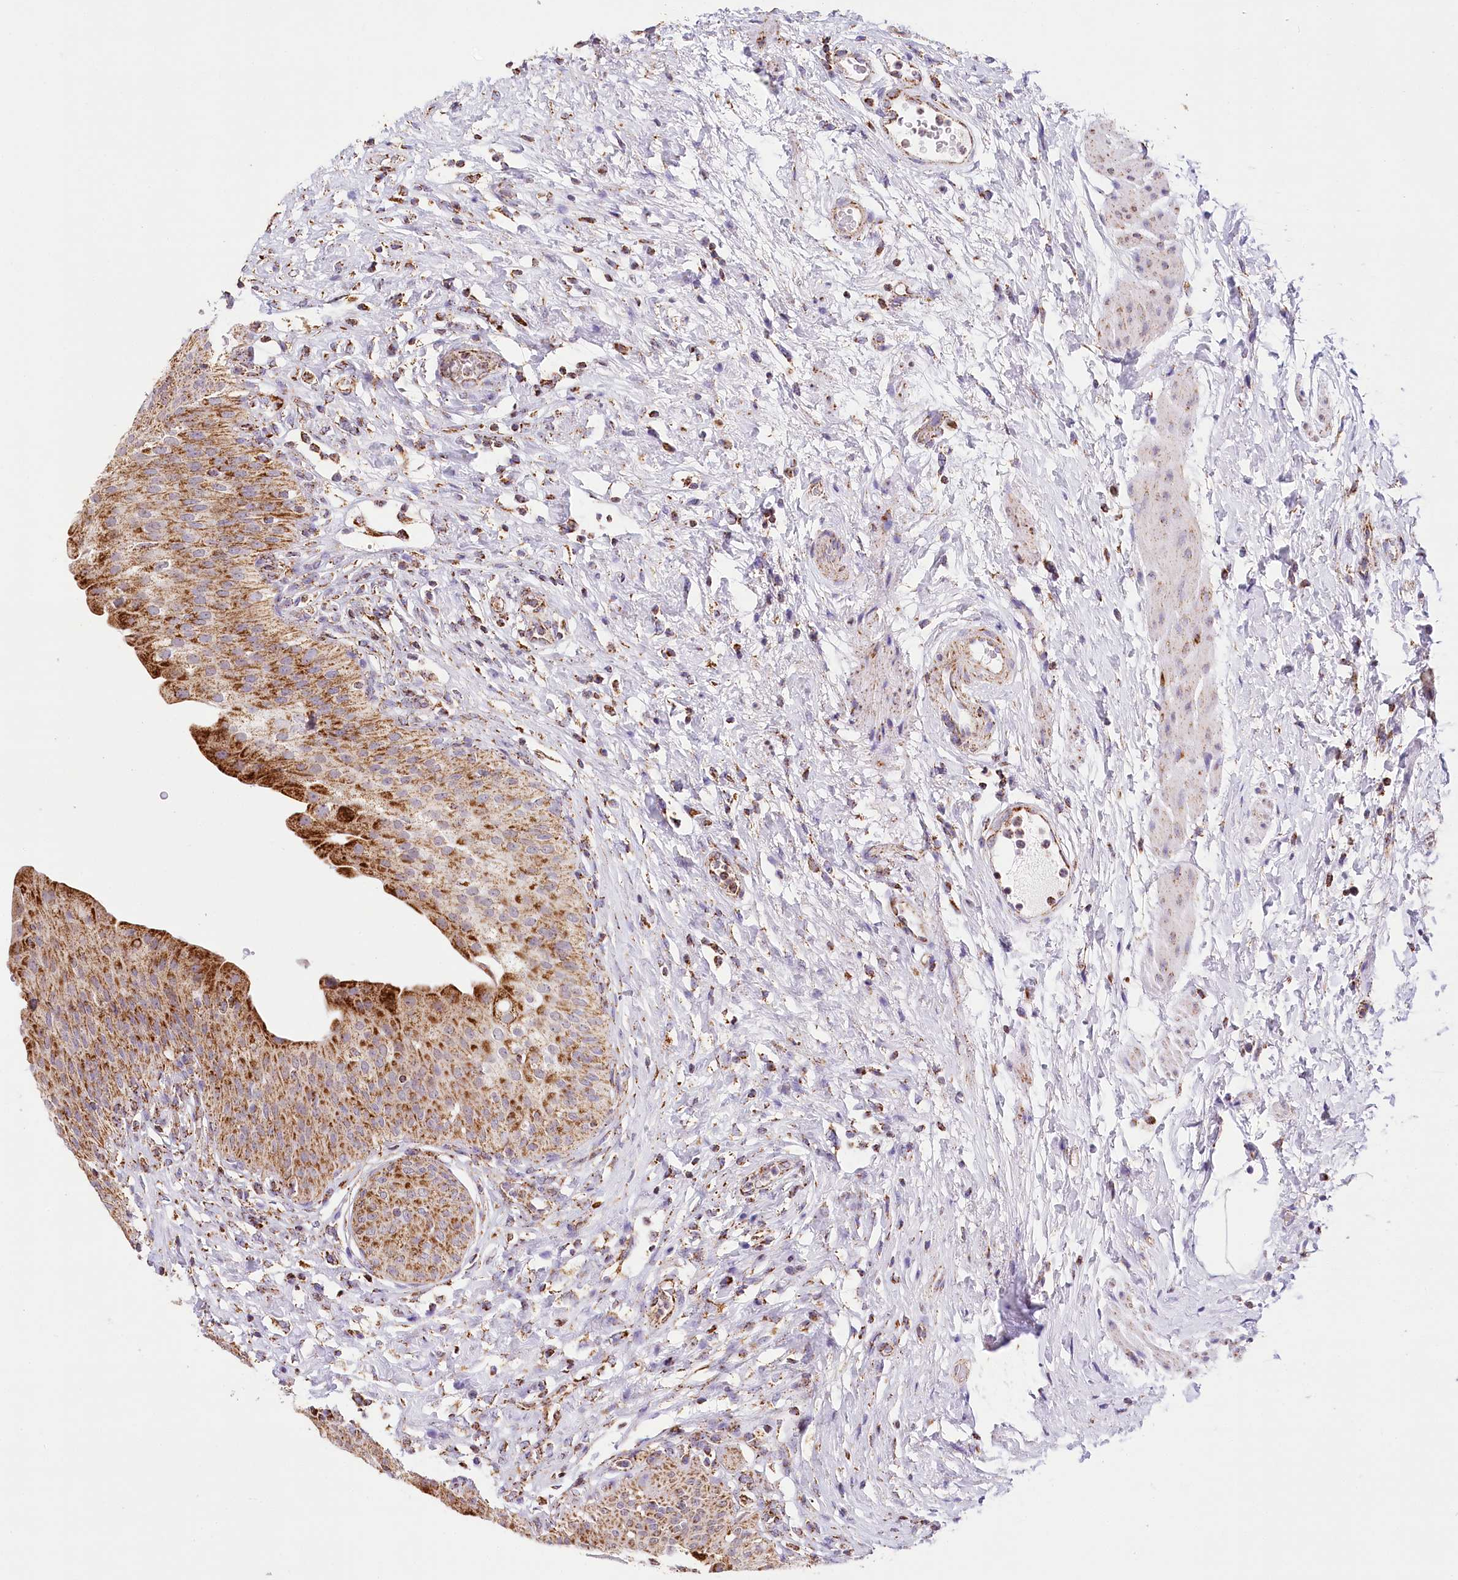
{"staining": {"intensity": "strong", "quantity": ">75%", "location": "cytoplasmic/membranous"}, "tissue": "urinary bladder", "cell_type": "Urothelial cells", "image_type": "normal", "snomed": [{"axis": "morphology", "description": "Normal tissue, NOS"}, {"axis": "morphology", "description": "Urothelial carcinoma, High grade"}, {"axis": "topography", "description": "Urinary bladder"}], "caption": "The histopathology image shows immunohistochemical staining of normal urinary bladder. There is strong cytoplasmic/membranous expression is present in approximately >75% of urothelial cells.", "gene": "LSS", "patient": {"sex": "male", "age": 46}}